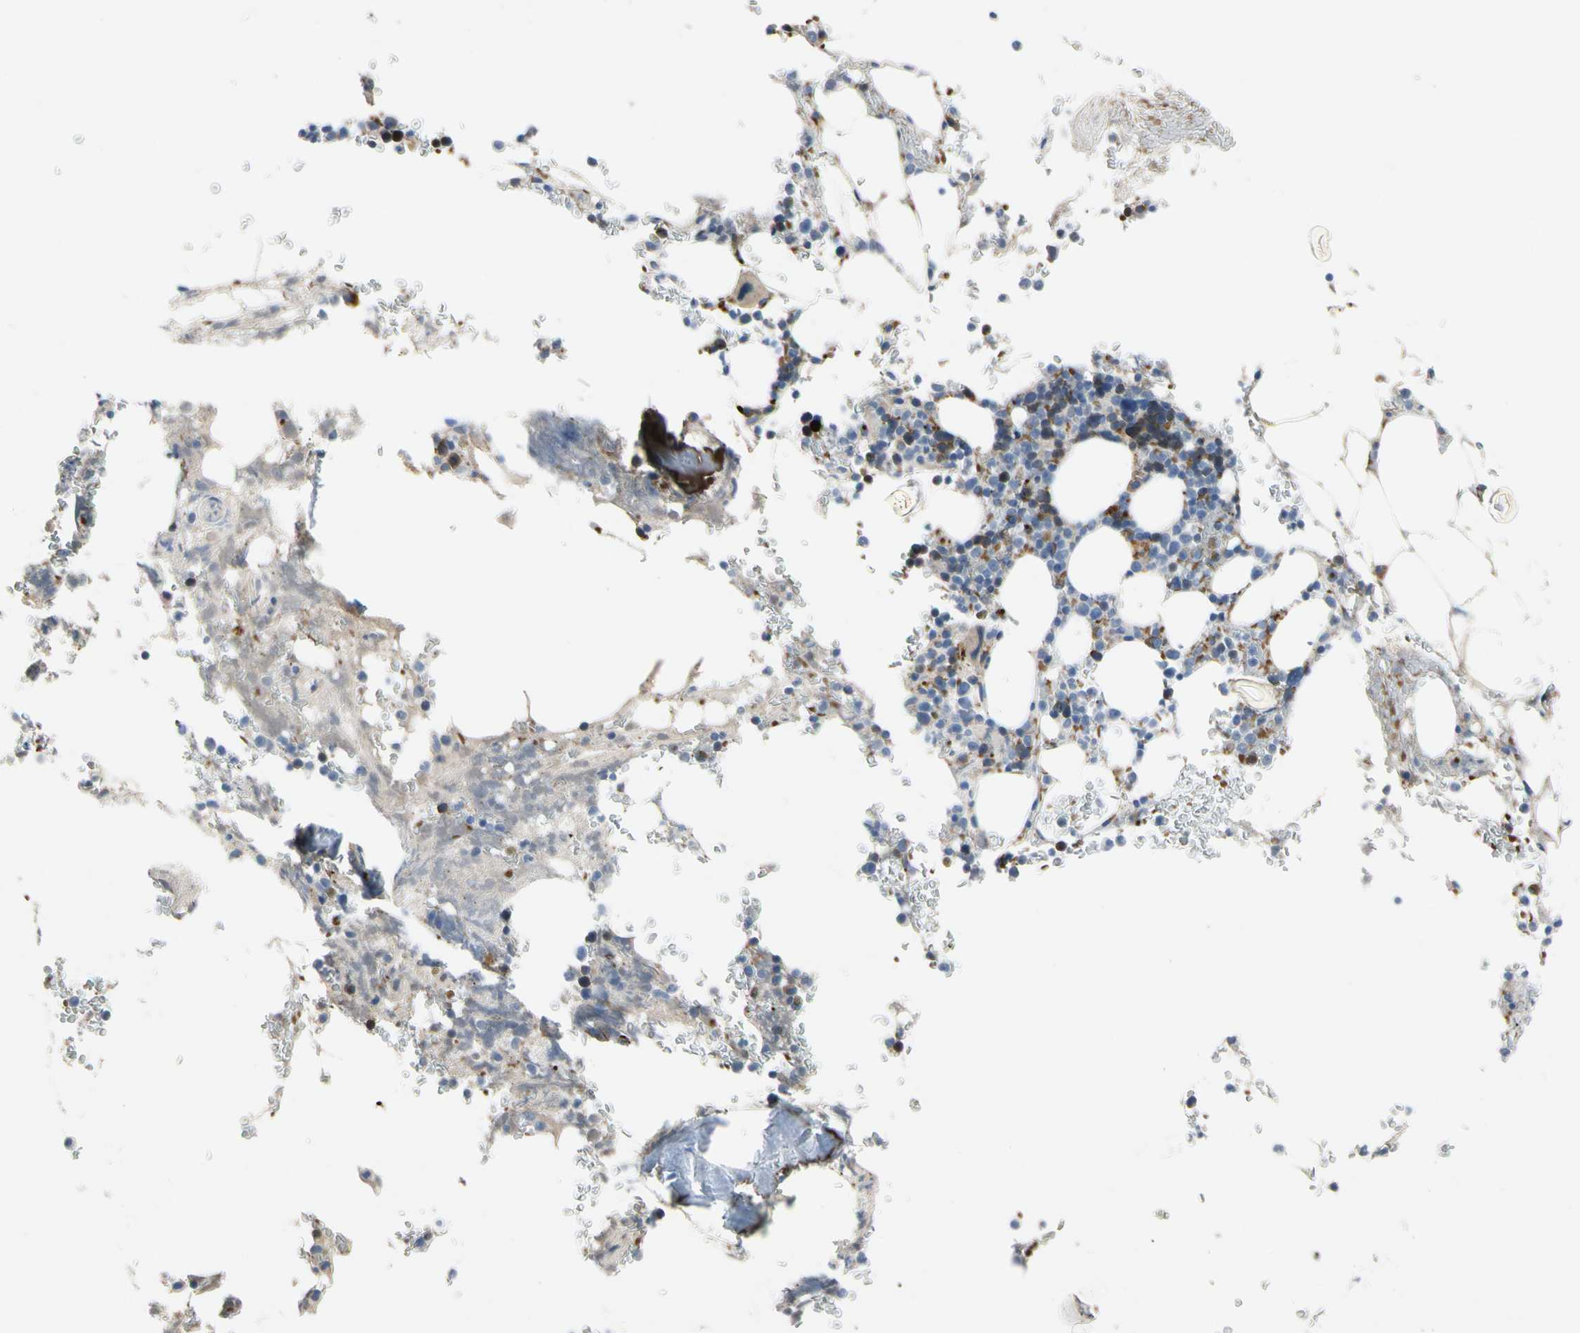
{"staining": {"intensity": "strong", "quantity": "<25%", "location": "cytoplasmic/membranous"}, "tissue": "bone marrow", "cell_type": "Hematopoietic cells", "image_type": "normal", "snomed": [{"axis": "morphology", "description": "Normal tissue, NOS"}, {"axis": "topography", "description": "Bone marrow"}], "caption": "Immunohistochemistry of normal human bone marrow displays medium levels of strong cytoplasmic/membranous positivity in about <25% of hematopoietic cells.", "gene": "RETSAT", "patient": {"sex": "female", "age": 73}}